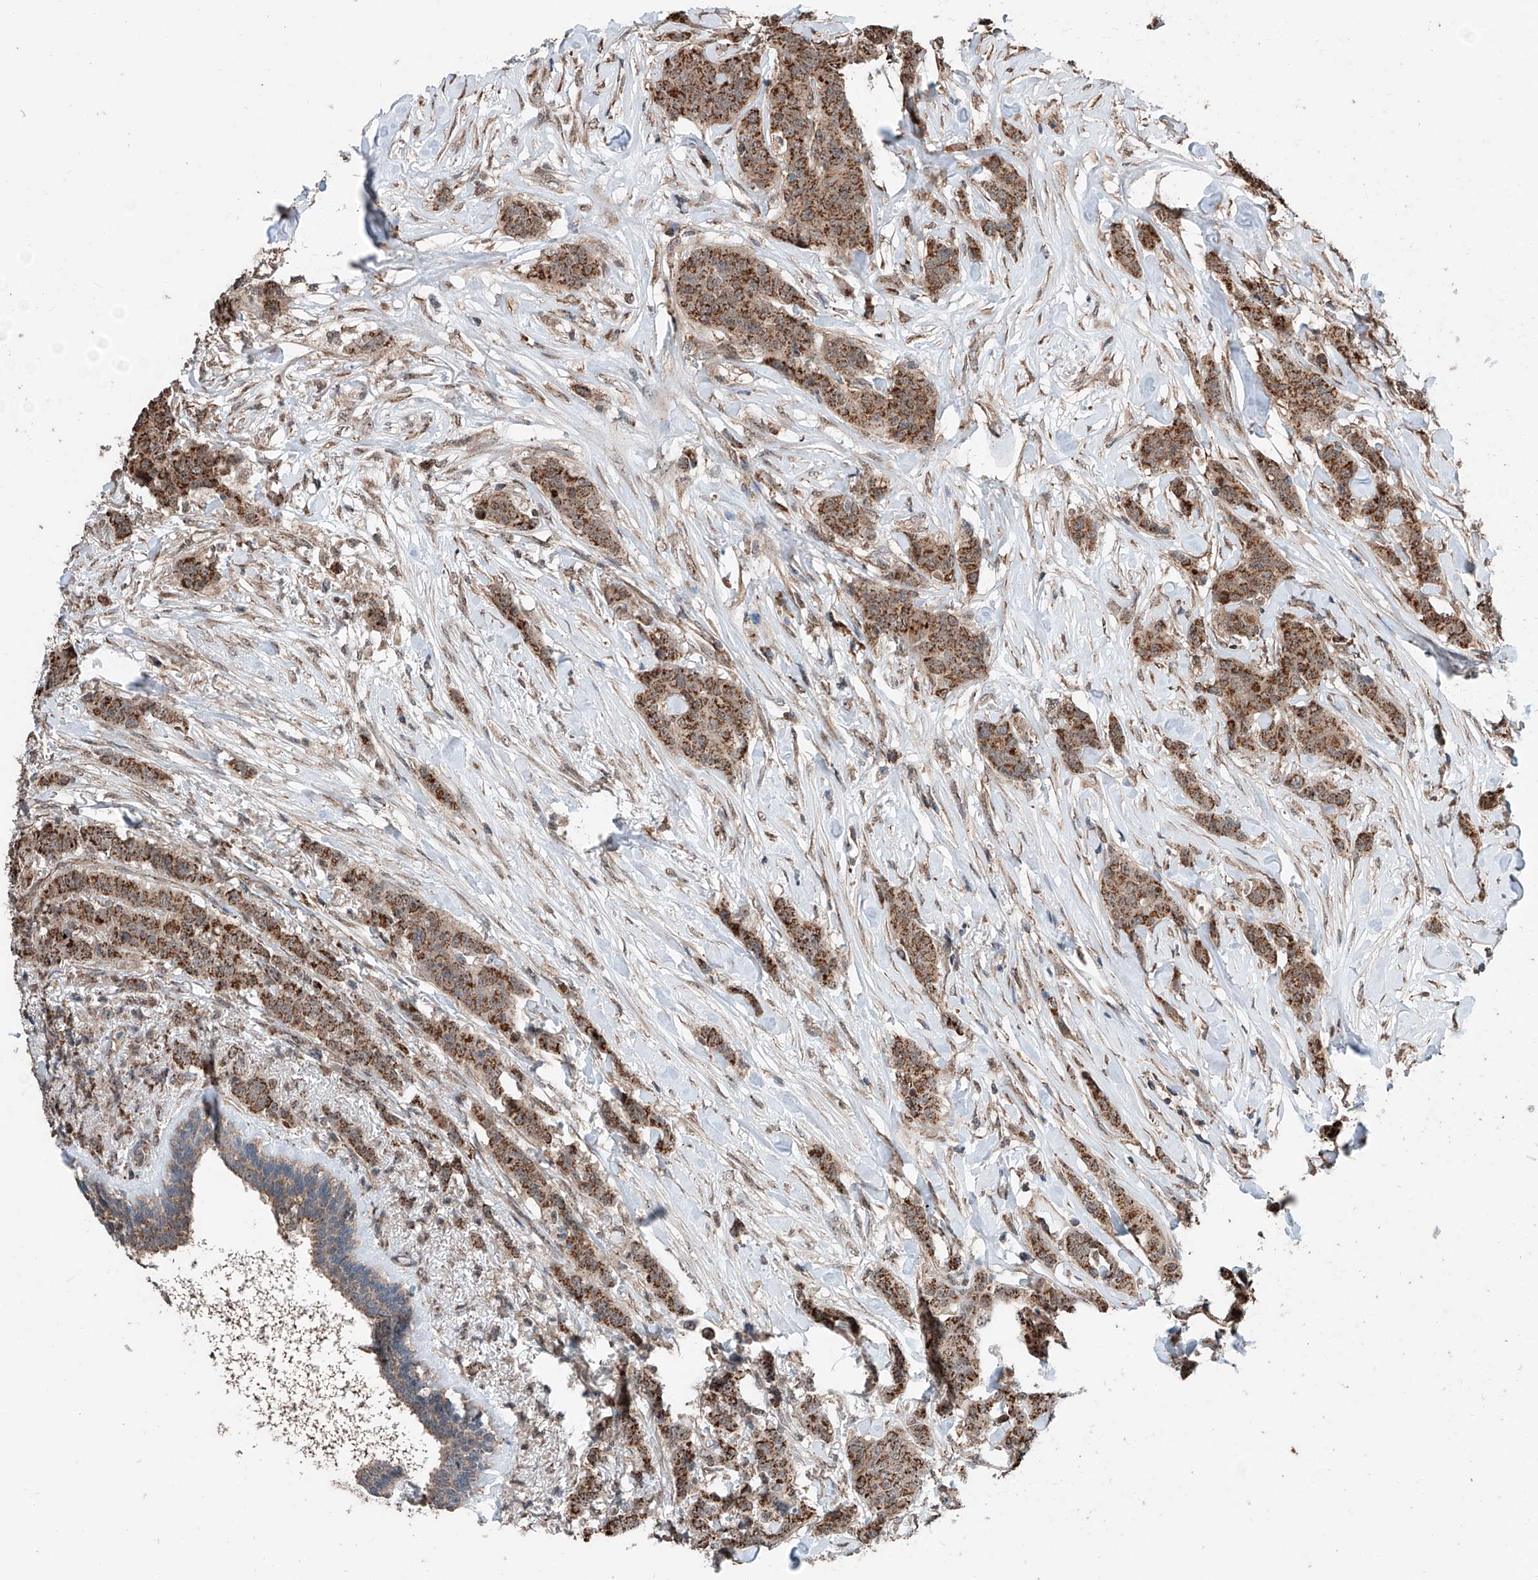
{"staining": {"intensity": "moderate", "quantity": ">75%", "location": "cytoplasmic/membranous"}, "tissue": "breast cancer", "cell_type": "Tumor cells", "image_type": "cancer", "snomed": [{"axis": "morphology", "description": "Duct carcinoma"}, {"axis": "topography", "description": "Breast"}], "caption": "Immunohistochemical staining of human breast cancer reveals medium levels of moderate cytoplasmic/membranous protein positivity in about >75% of tumor cells.", "gene": "ZNF445", "patient": {"sex": "female", "age": 40}}